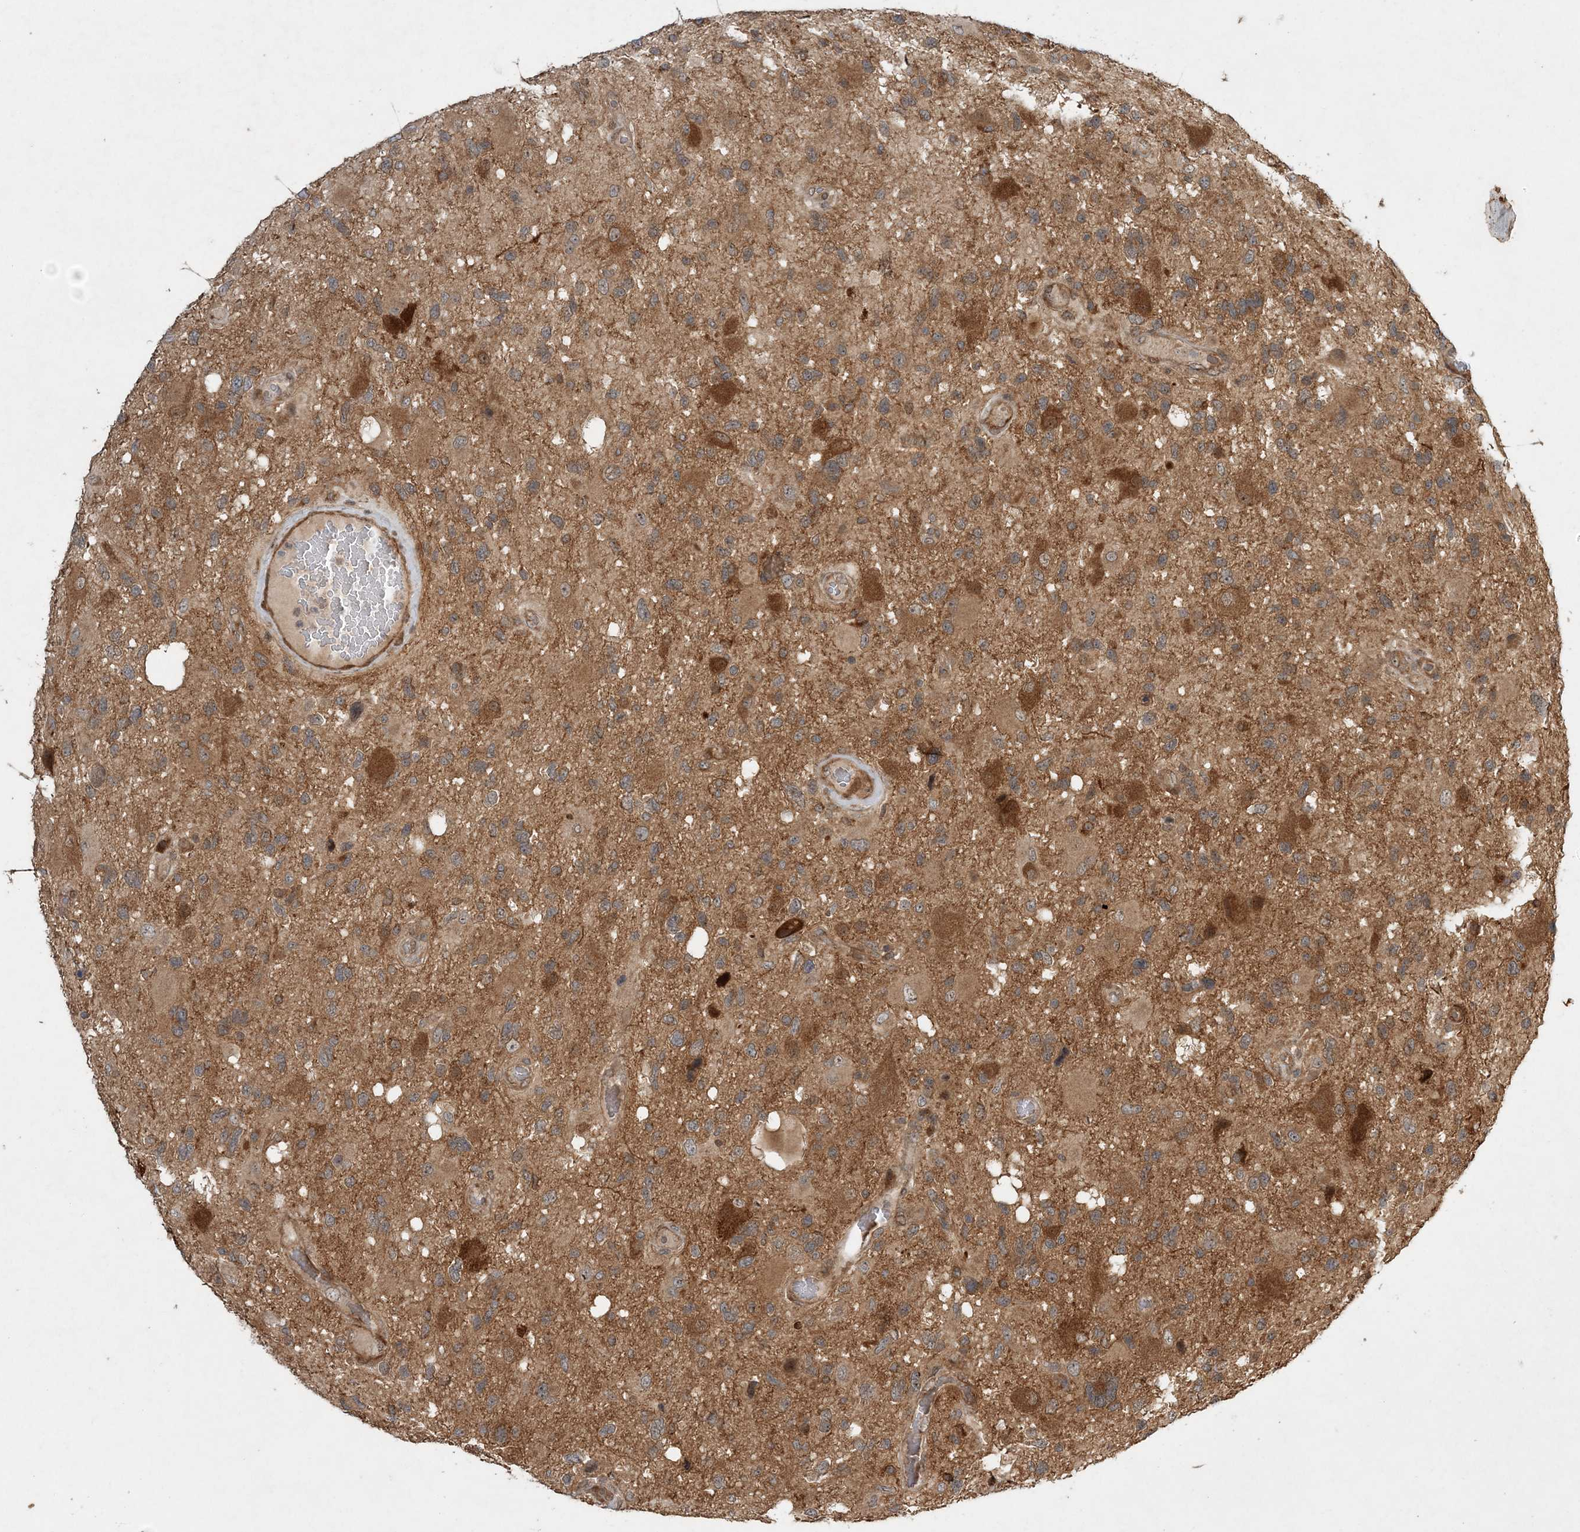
{"staining": {"intensity": "negative", "quantity": "none", "location": "none"}, "tissue": "glioma", "cell_type": "Tumor cells", "image_type": "cancer", "snomed": [{"axis": "morphology", "description": "Glioma, malignant, High grade"}, {"axis": "topography", "description": "Brain"}], "caption": "Immunohistochemical staining of human glioma displays no significant staining in tumor cells. (DAB immunohistochemistry with hematoxylin counter stain).", "gene": "UBTD2", "patient": {"sex": "male", "age": 33}}